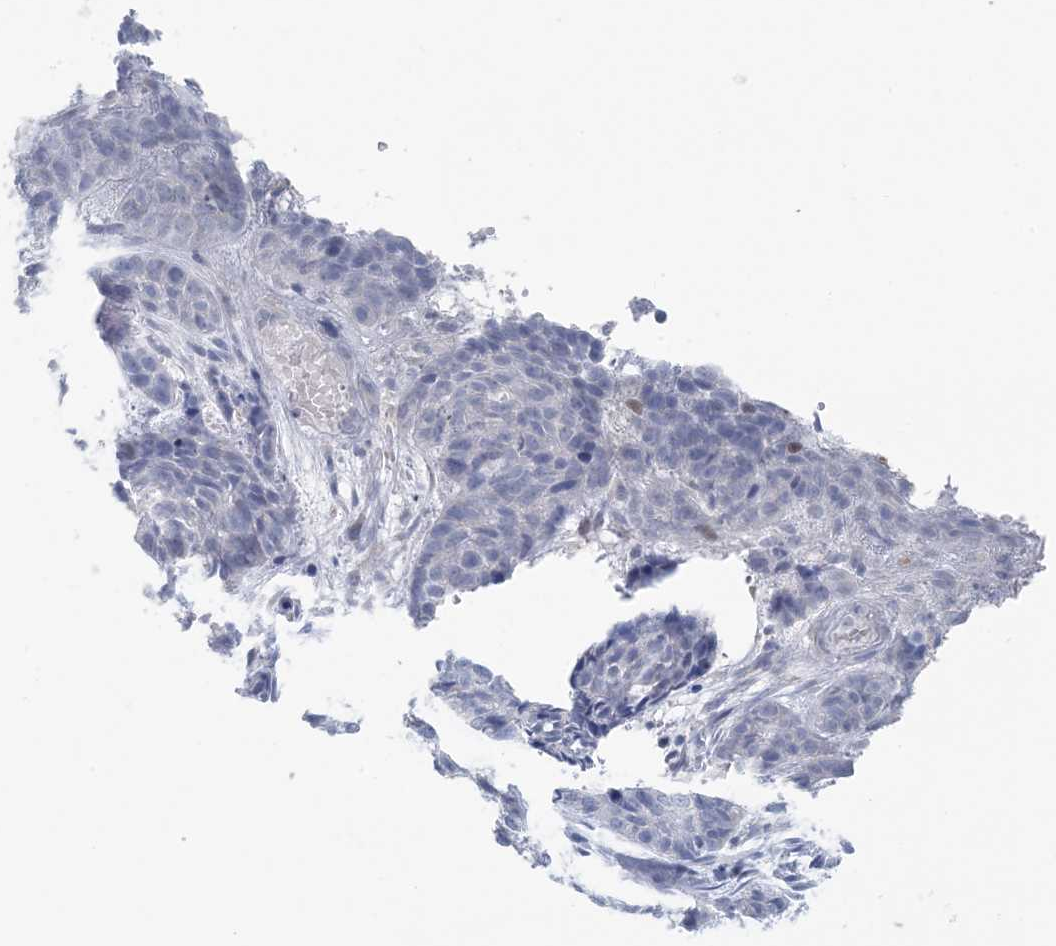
{"staining": {"intensity": "negative", "quantity": "none", "location": "none"}, "tissue": "skin cancer", "cell_type": "Tumor cells", "image_type": "cancer", "snomed": [{"axis": "morphology", "description": "Basal cell carcinoma"}, {"axis": "topography", "description": "Skin"}], "caption": "Skin cancer stained for a protein using IHC reveals no staining tumor cells.", "gene": "GABRG1", "patient": {"sex": "female", "age": 64}}